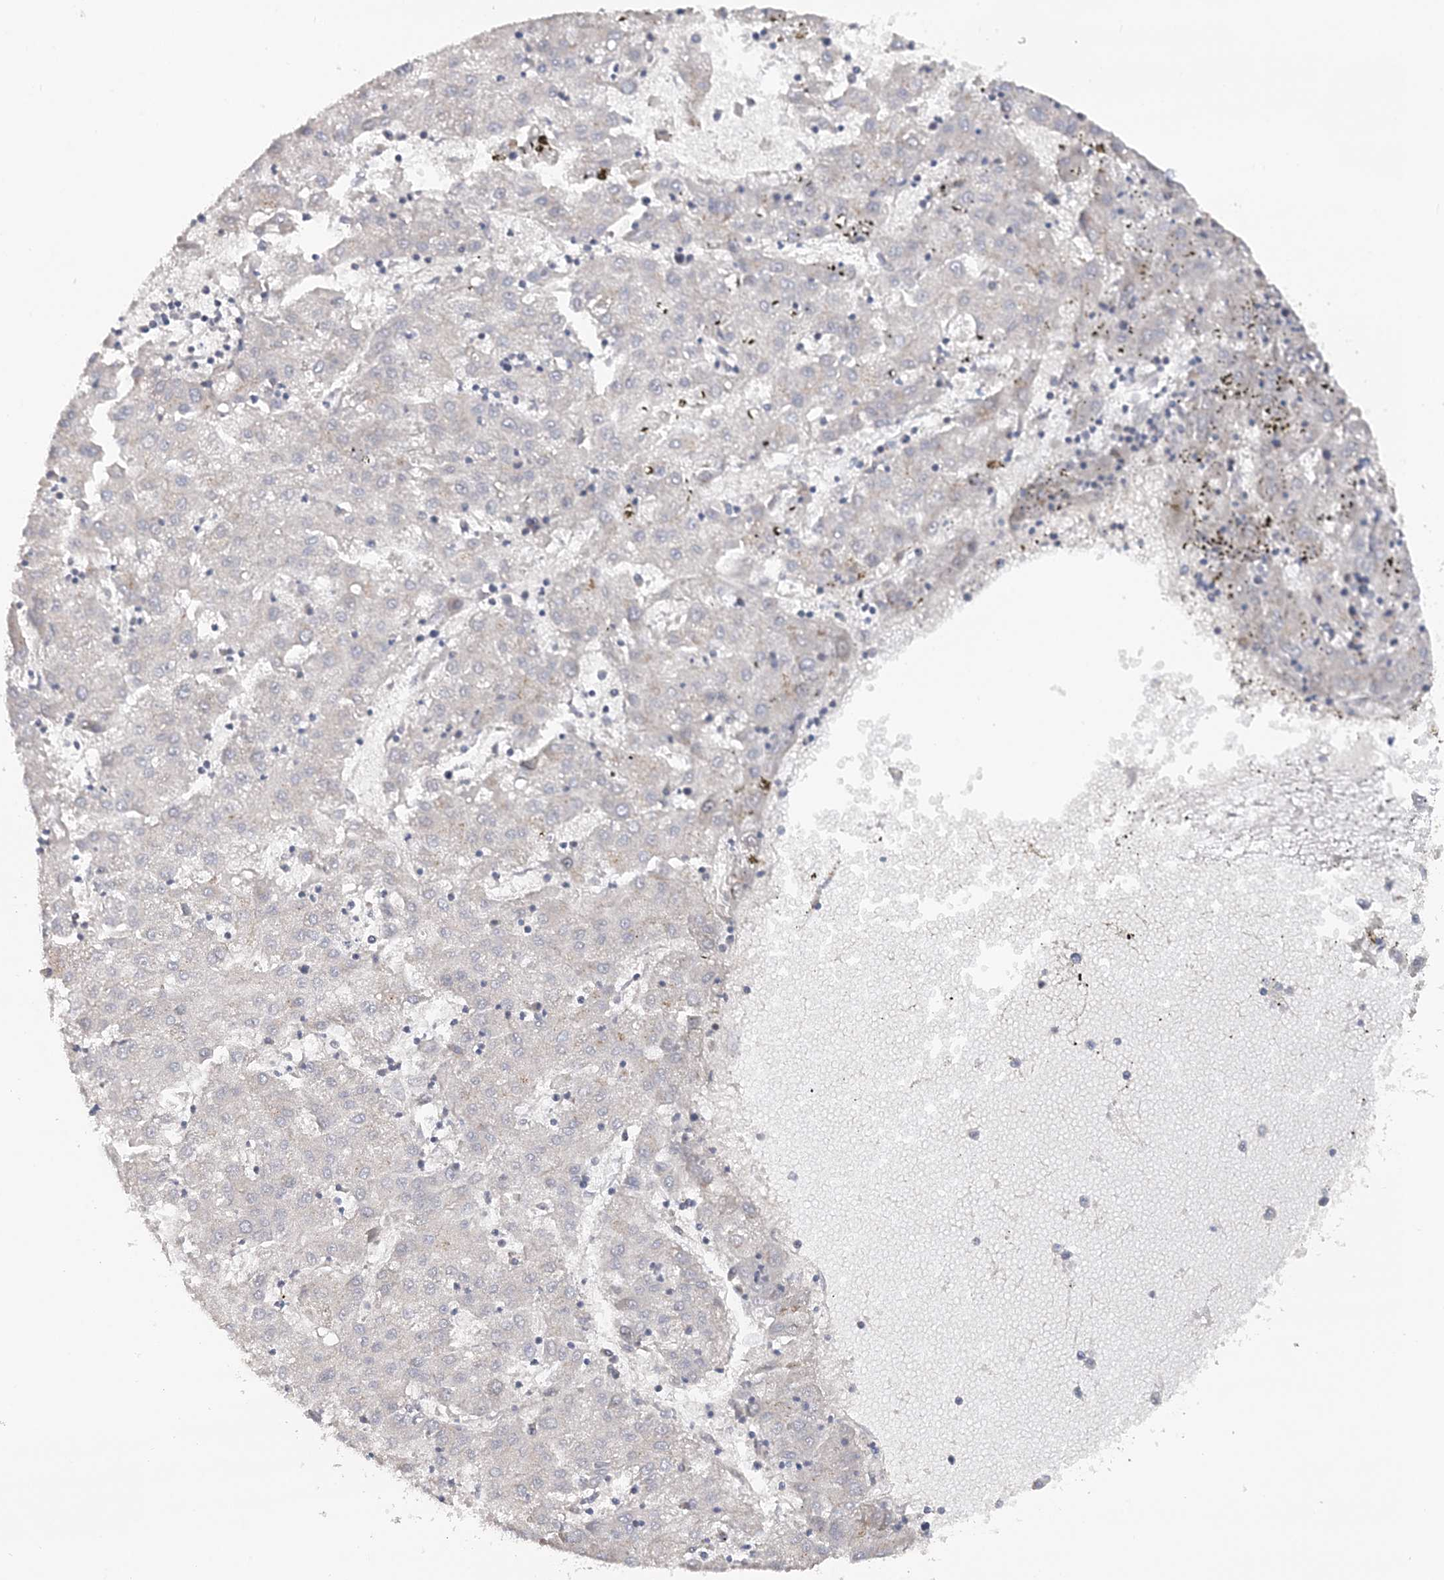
{"staining": {"intensity": "negative", "quantity": "none", "location": "none"}, "tissue": "liver cancer", "cell_type": "Tumor cells", "image_type": "cancer", "snomed": [{"axis": "morphology", "description": "Carcinoma, Hepatocellular, NOS"}, {"axis": "topography", "description": "Liver"}], "caption": "Immunohistochemistry (IHC) of liver cancer (hepatocellular carcinoma) reveals no positivity in tumor cells. The staining was performed using DAB to visualize the protein expression in brown, while the nuclei were stained in blue with hematoxylin (Magnification: 20x).", "gene": "TSHZ2", "patient": {"sex": "male", "age": 72}}